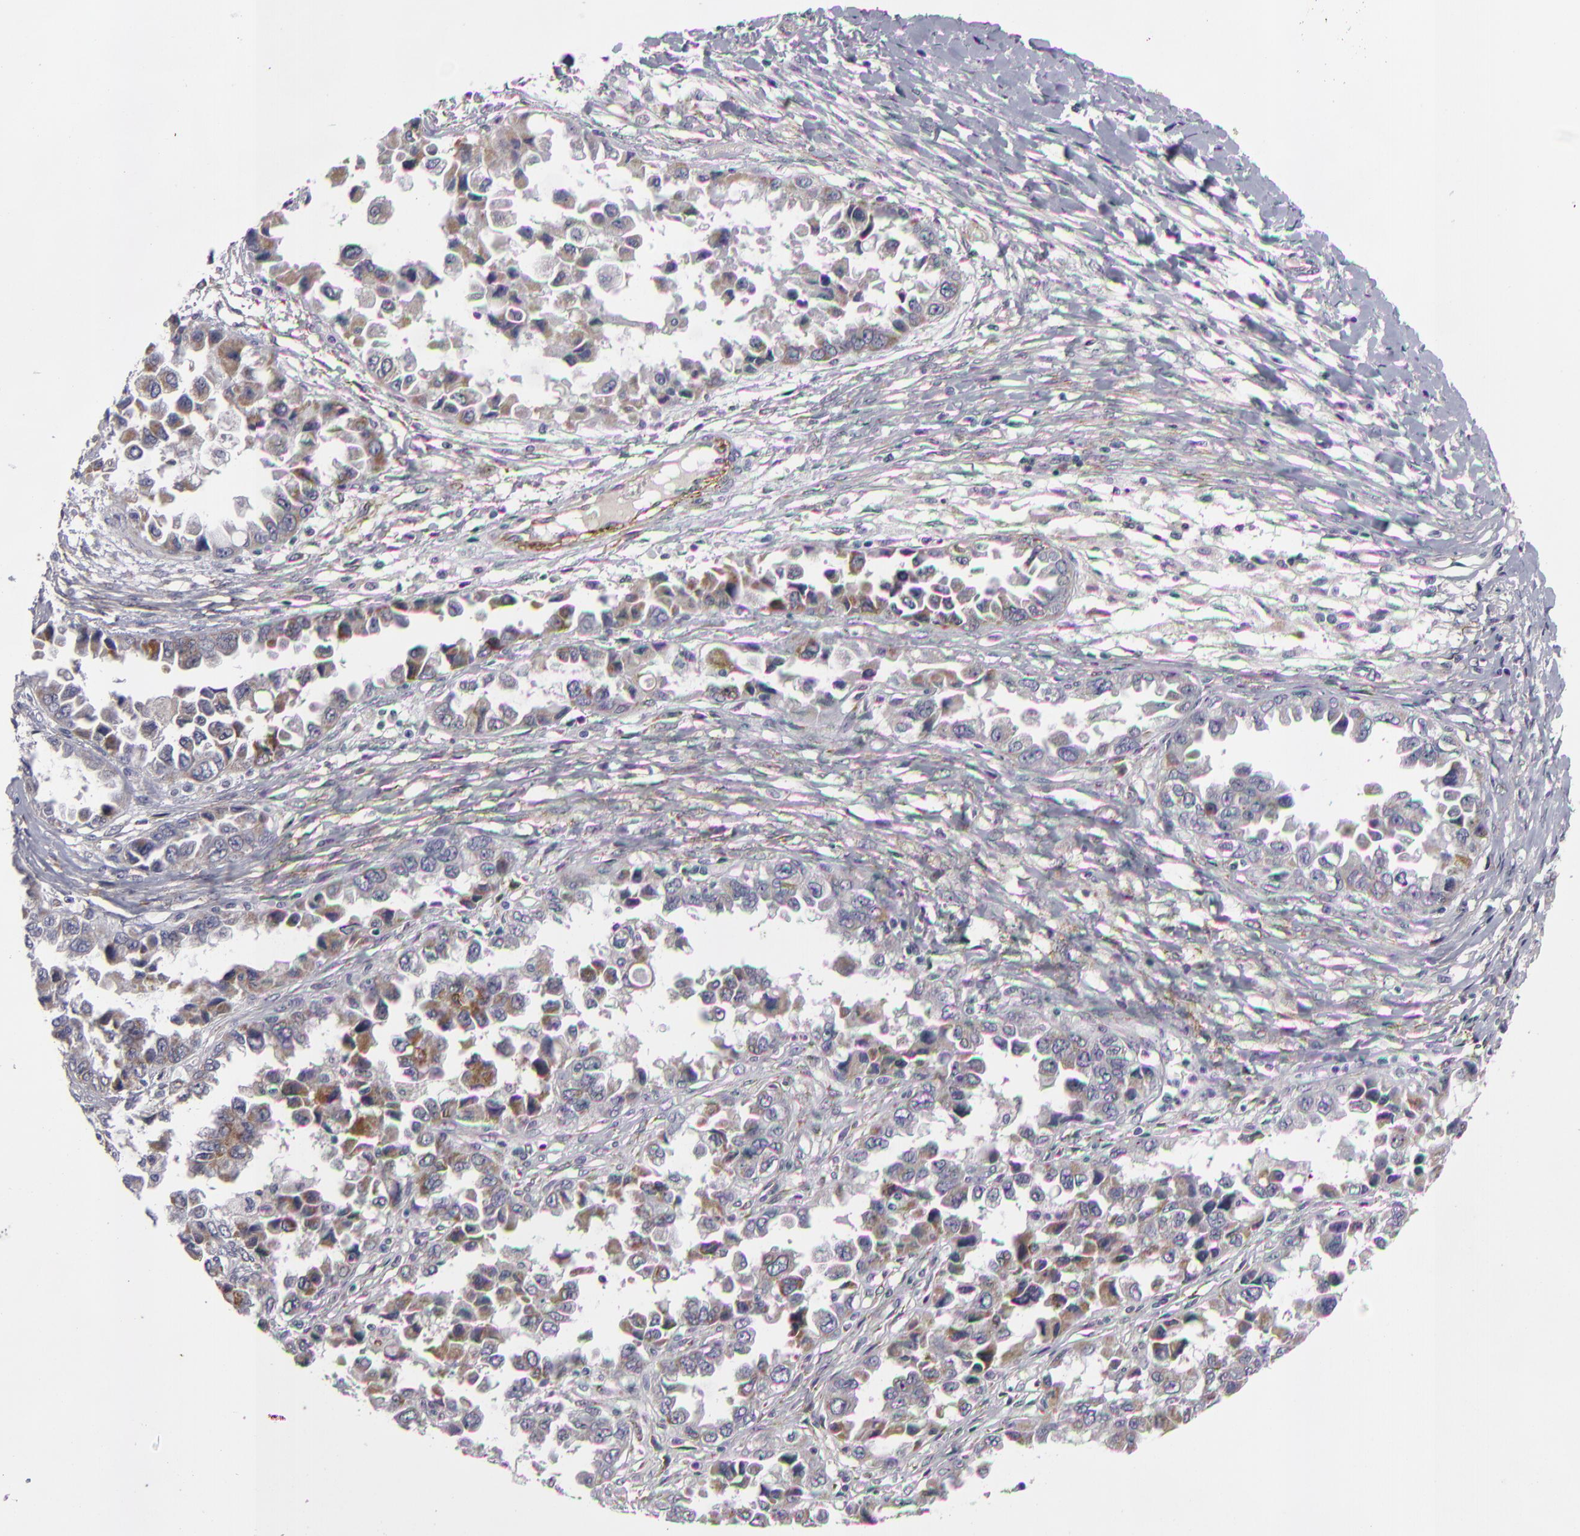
{"staining": {"intensity": "weak", "quantity": "<25%", "location": "cytoplasmic/membranous"}, "tissue": "ovarian cancer", "cell_type": "Tumor cells", "image_type": "cancer", "snomed": [{"axis": "morphology", "description": "Cystadenocarcinoma, serous, NOS"}, {"axis": "topography", "description": "Ovary"}], "caption": "High magnification brightfield microscopy of ovarian serous cystadenocarcinoma stained with DAB (3,3'-diaminobenzidine) (brown) and counterstained with hematoxylin (blue): tumor cells show no significant positivity.", "gene": "ALCAM", "patient": {"sex": "female", "age": 84}}